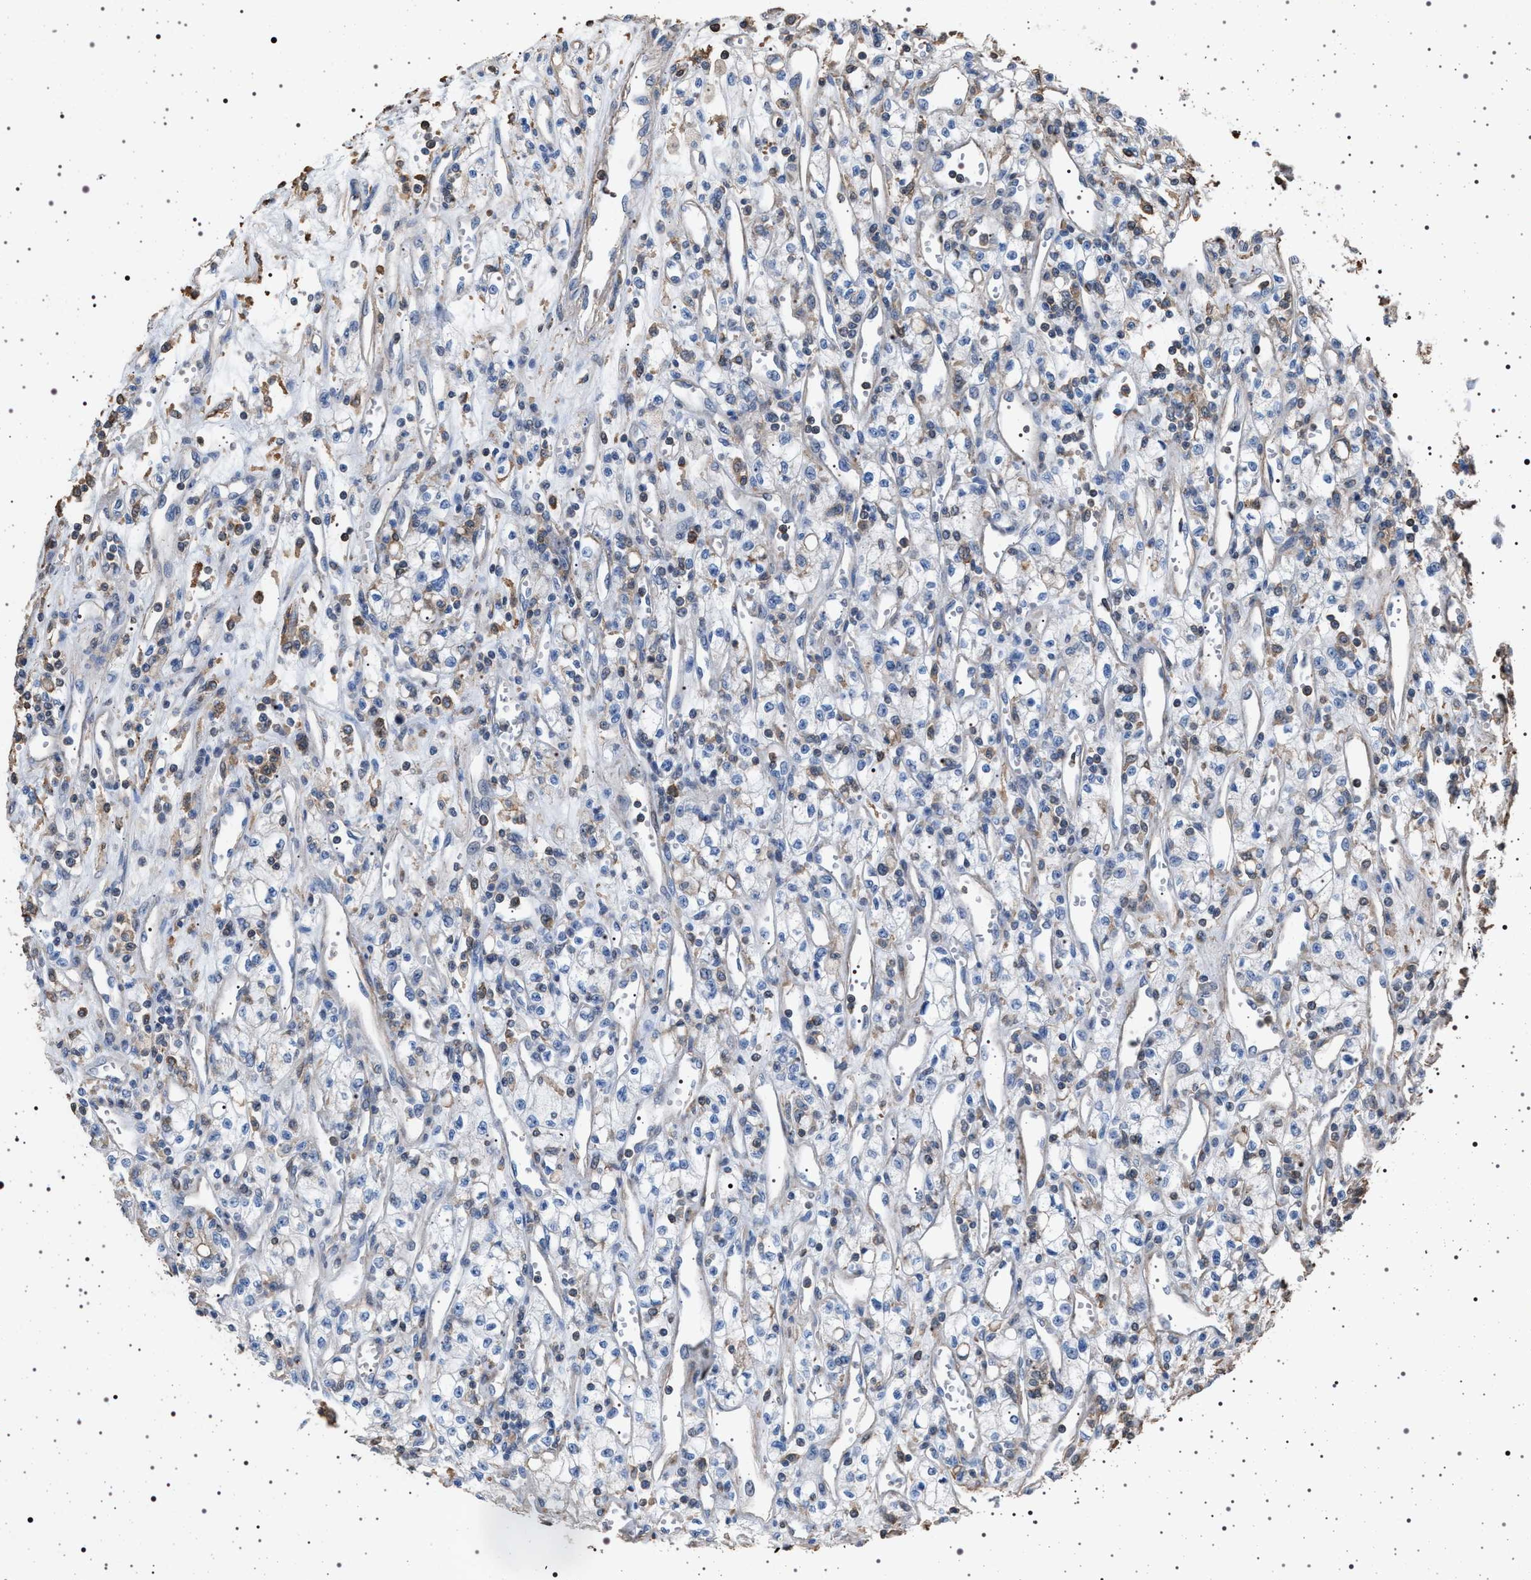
{"staining": {"intensity": "negative", "quantity": "none", "location": "none"}, "tissue": "renal cancer", "cell_type": "Tumor cells", "image_type": "cancer", "snomed": [{"axis": "morphology", "description": "Adenocarcinoma, NOS"}, {"axis": "topography", "description": "Kidney"}], "caption": "IHC of renal cancer exhibits no expression in tumor cells. Nuclei are stained in blue.", "gene": "SMAP2", "patient": {"sex": "male", "age": 59}}